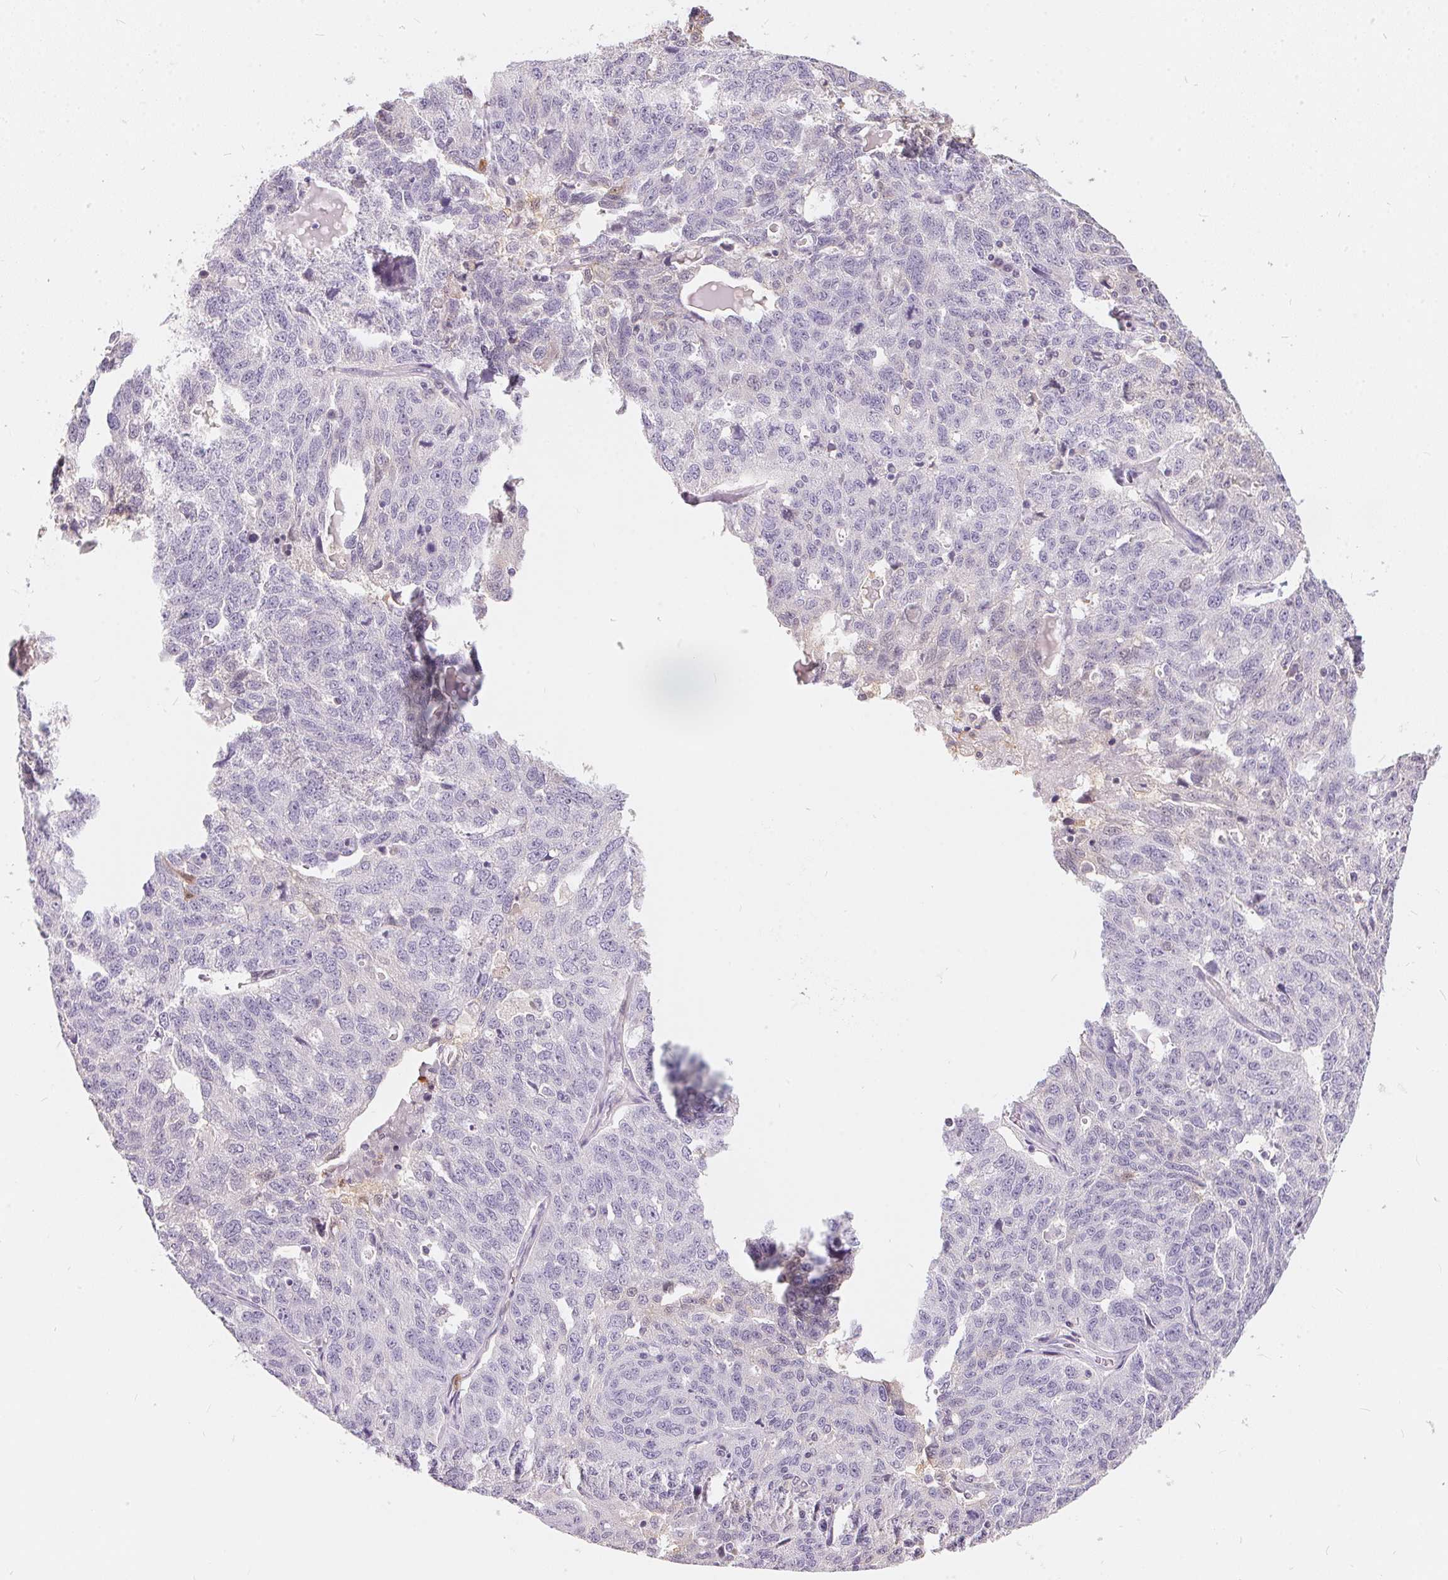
{"staining": {"intensity": "negative", "quantity": "none", "location": "none"}, "tissue": "ovarian cancer", "cell_type": "Tumor cells", "image_type": "cancer", "snomed": [{"axis": "morphology", "description": "Cystadenocarcinoma, serous, NOS"}, {"axis": "topography", "description": "Ovary"}], "caption": "Immunohistochemistry (IHC) histopathology image of neoplastic tissue: human ovarian cancer (serous cystadenocarcinoma) stained with DAB demonstrates no significant protein expression in tumor cells.", "gene": "SERPINB1", "patient": {"sex": "female", "age": 71}}